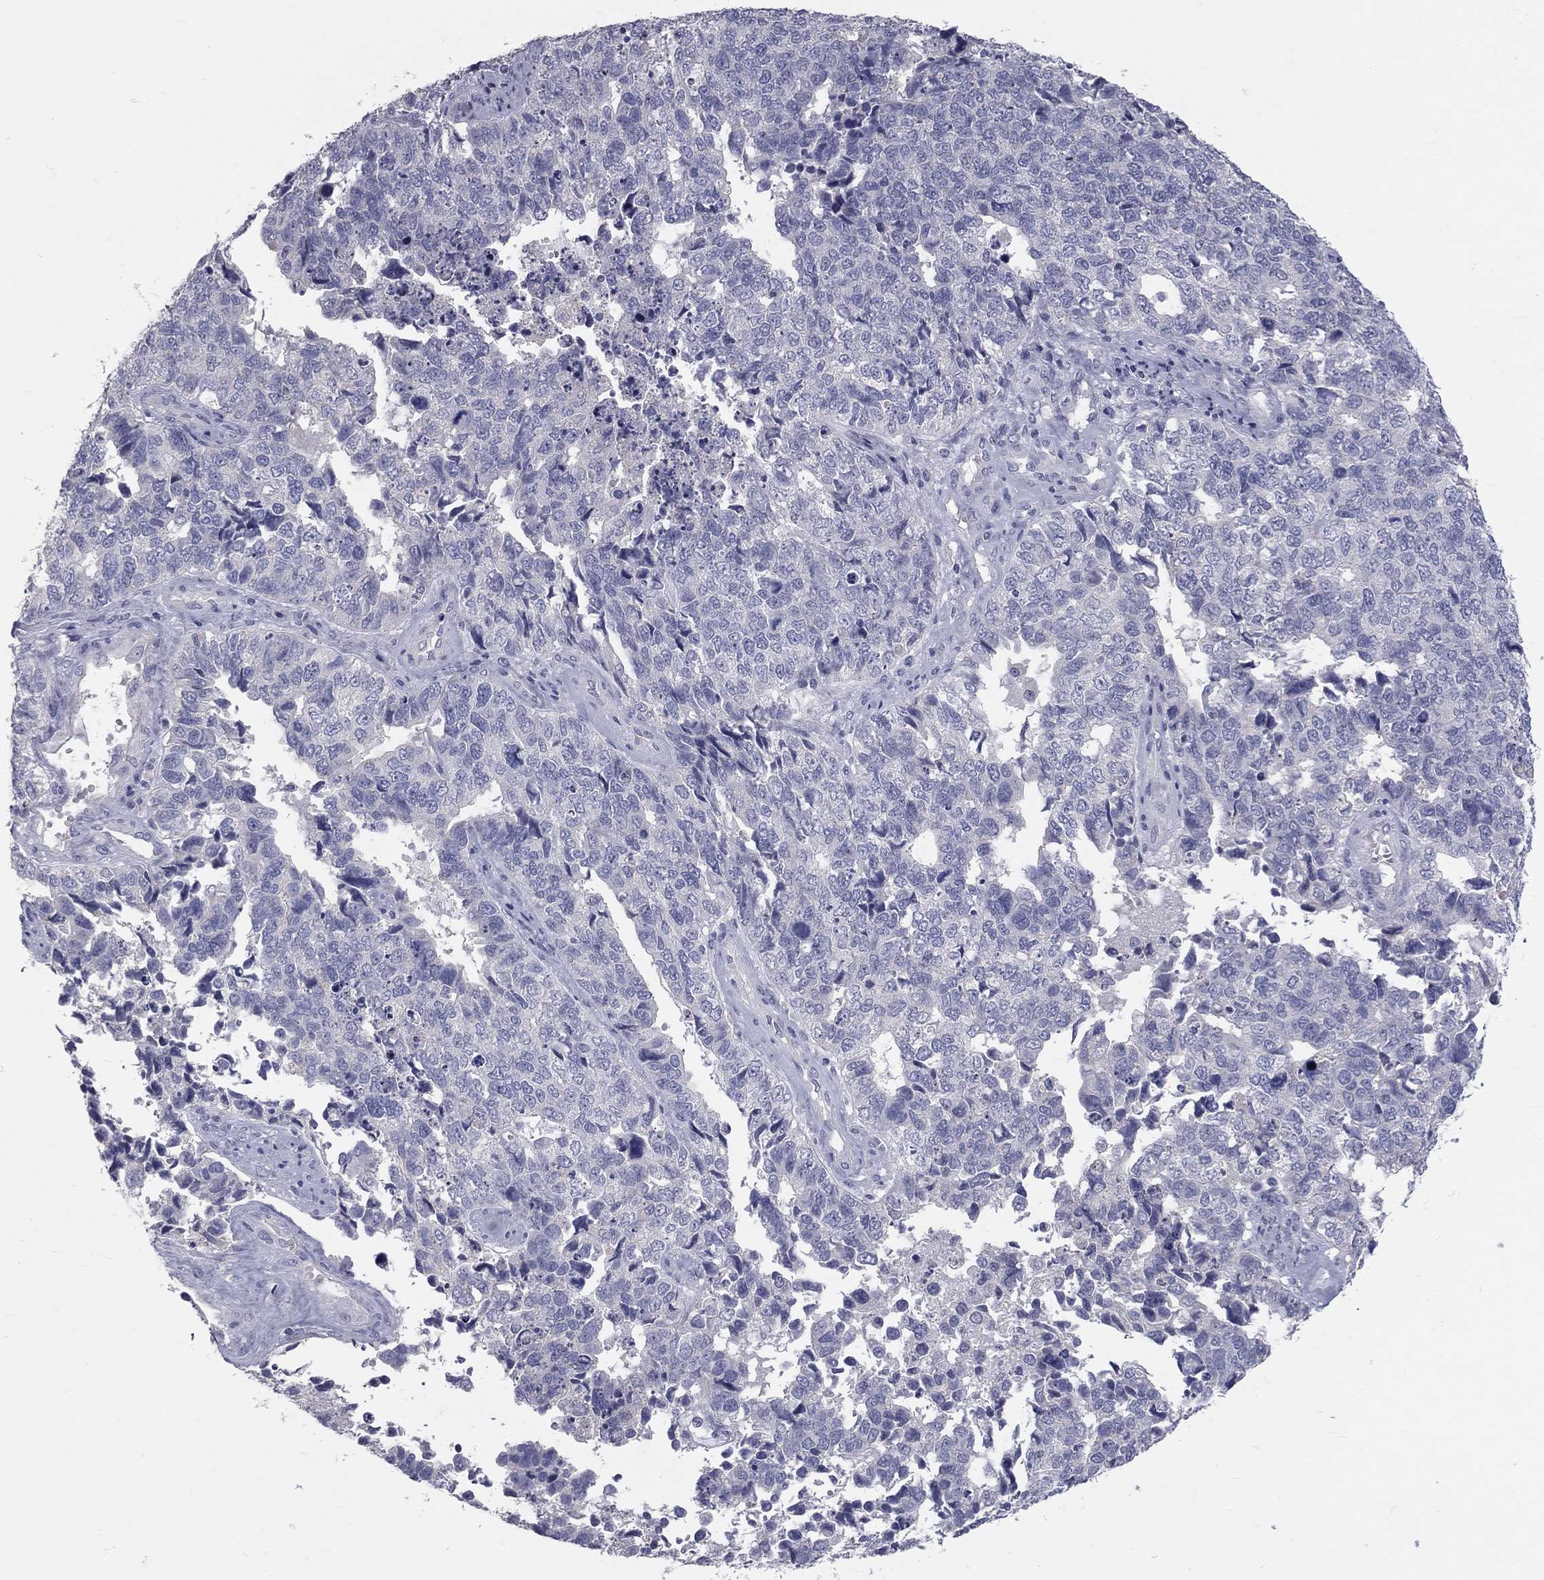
{"staining": {"intensity": "negative", "quantity": "none", "location": "none"}, "tissue": "cervical cancer", "cell_type": "Tumor cells", "image_type": "cancer", "snomed": [{"axis": "morphology", "description": "Squamous cell carcinoma, NOS"}, {"axis": "topography", "description": "Cervix"}], "caption": "Protein analysis of cervical cancer reveals no significant expression in tumor cells. Nuclei are stained in blue.", "gene": "TFPI2", "patient": {"sex": "female", "age": 63}}